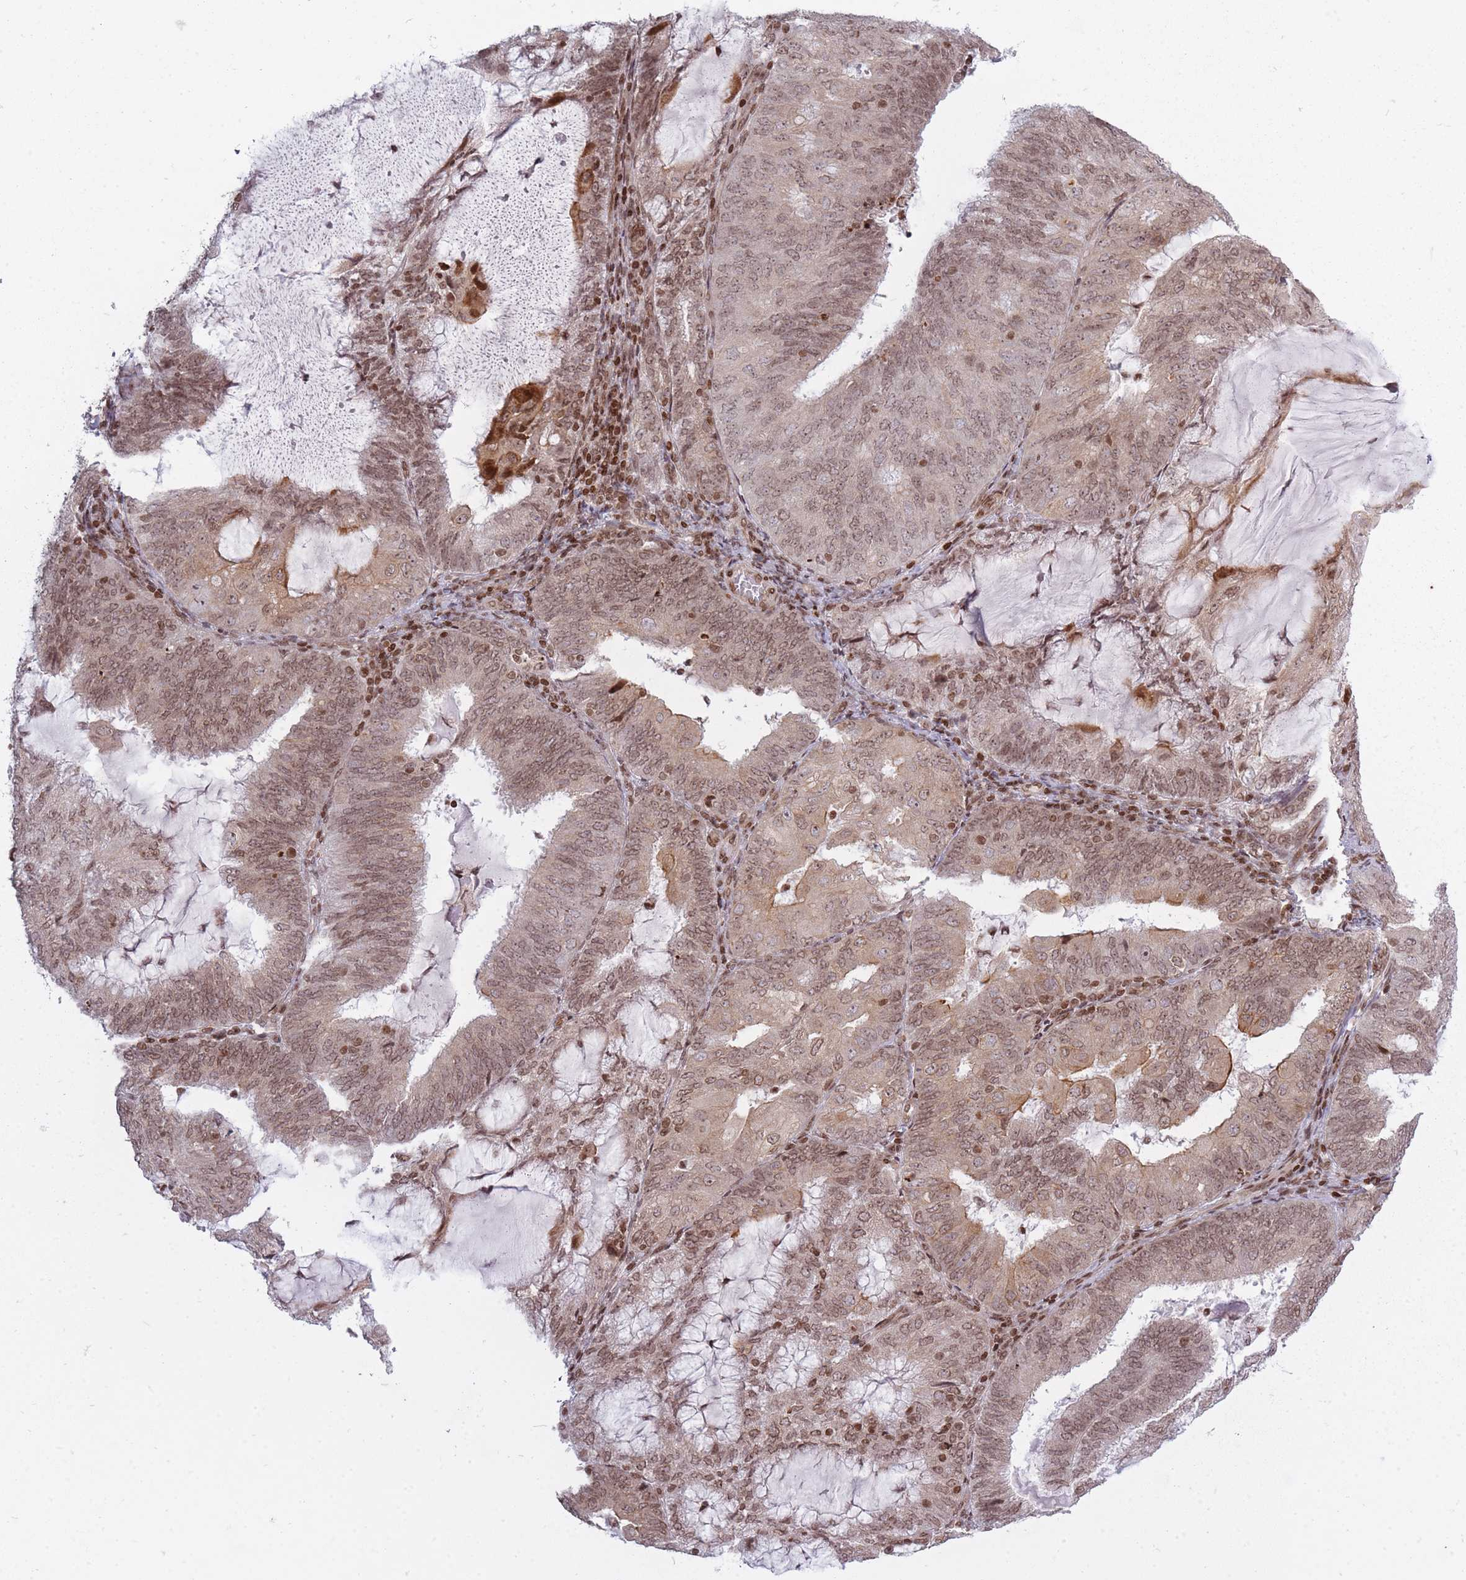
{"staining": {"intensity": "moderate", "quantity": ">75%", "location": "cytoplasmic/membranous,nuclear"}, "tissue": "endometrial cancer", "cell_type": "Tumor cells", "image_type": "cancer", "snomed": [{"axis": "morphology", "description": "Adenocarcinoma, NOS"}, {"axis": "topography", "description": "Endometrium"}], "caption": "A medium amount of moderate cytoplasmic/membranous and nuclear staining is identified in about >75% of tumor cells in endometrial cancer tissue. Using DAB (3,3'-diaminobenzidine) (brown) and hematoxylin (blue) stains, captured at high magnification using brightfield microscopy.", "gene": "TMC6", "patient": {"sex": "female", "age": 81}}